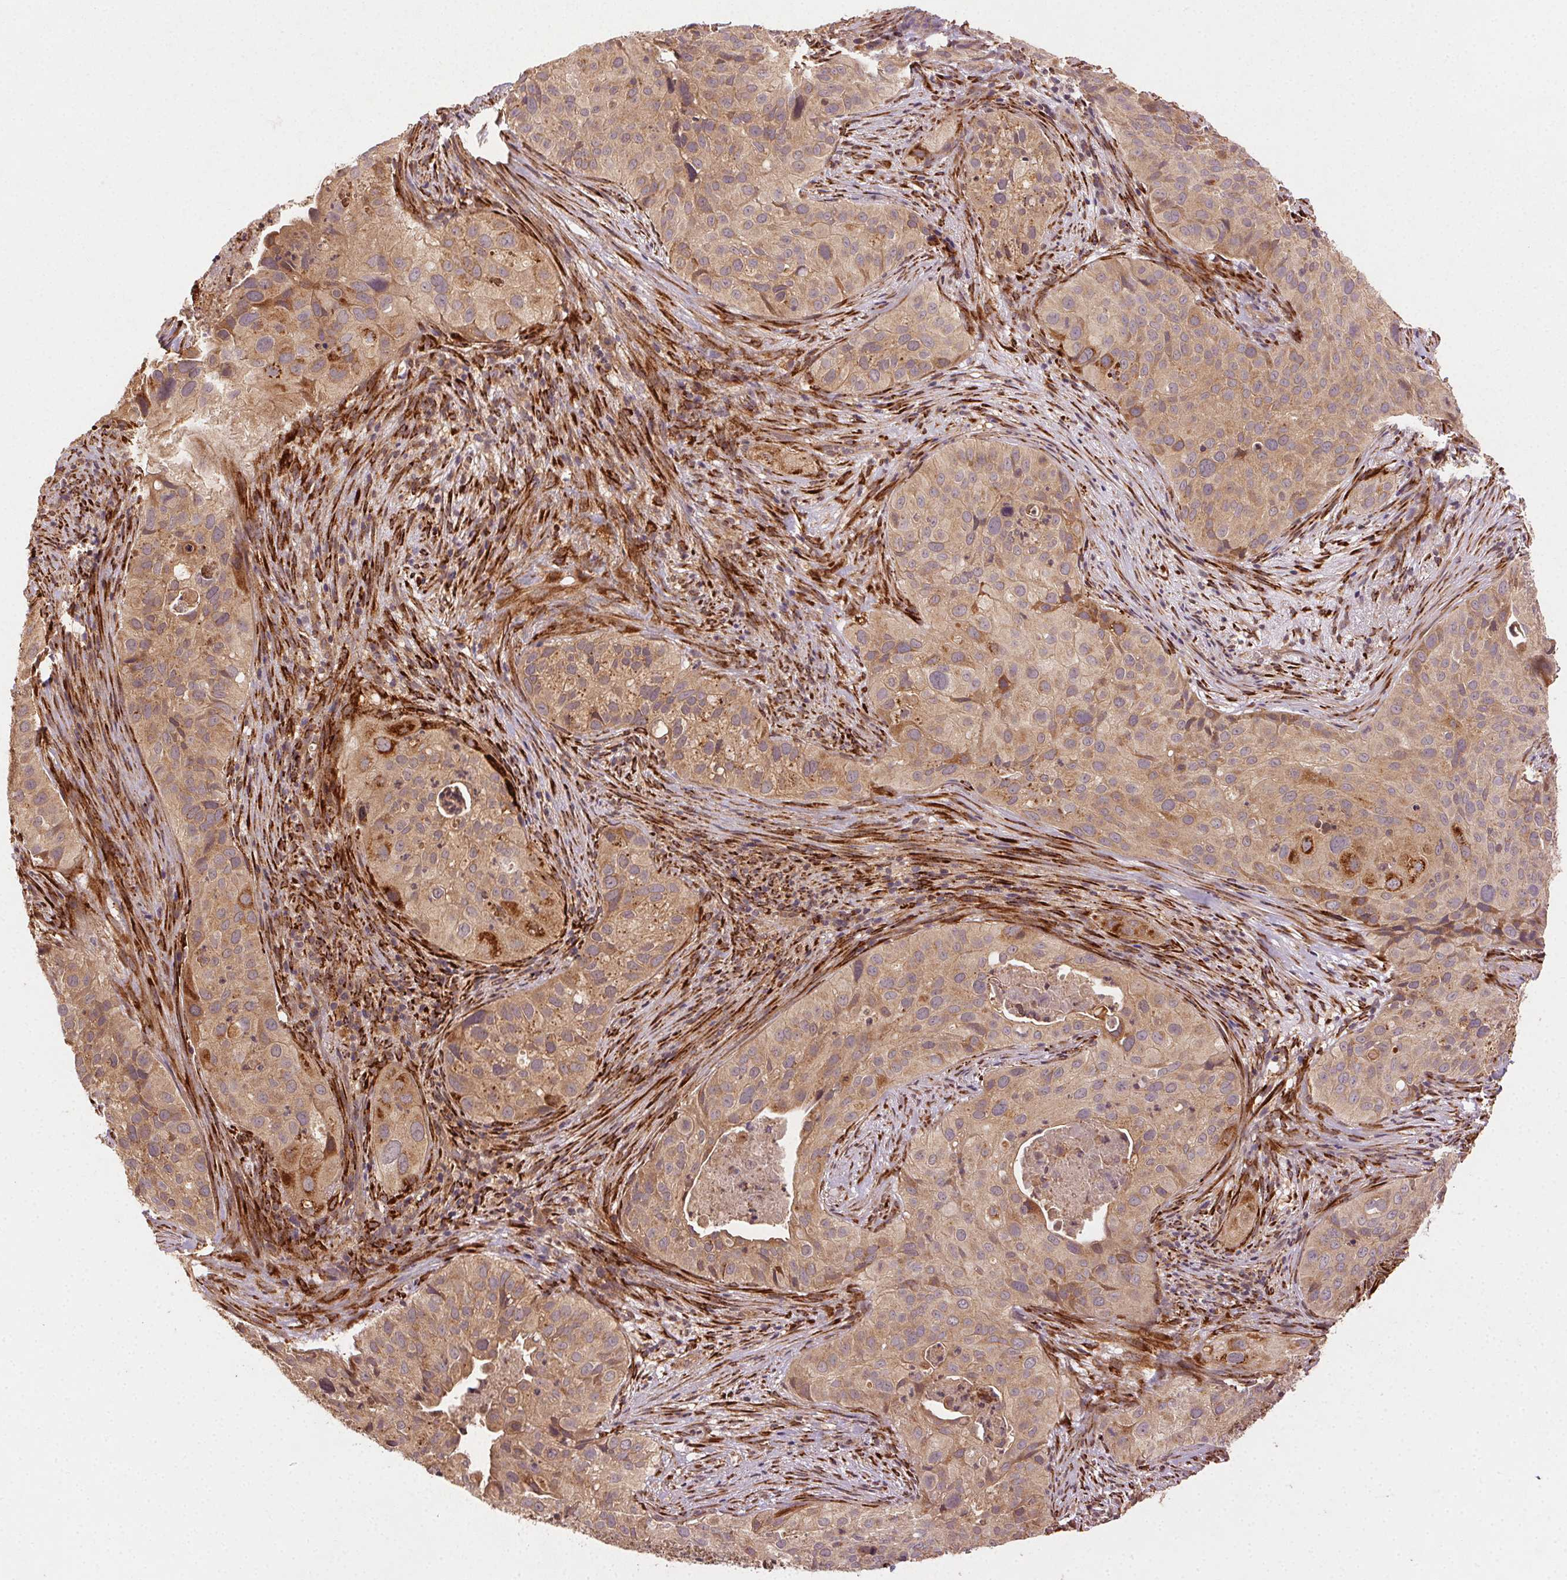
{"staining": {"intensity": "moderate", "quantity": ">75%", "location": "cytoplasmic/membranous"}, "tissue": "cervical cancer", "cell_type": "Tumor cells", "image_type": "cancer", "snomed": [{"axis": "morphology", "description": "Squamous cell carcinoma, NOS"}, {"axis": "topography", "description": "Cervix"}], "caption": "Protein expression analysis of cervical cancer shows moderate cytoplasmic/membranous staining in approximately >75% of tumor cells.", "gene": "KLHL15", "patient": {"sex": "female", "age": 38}}